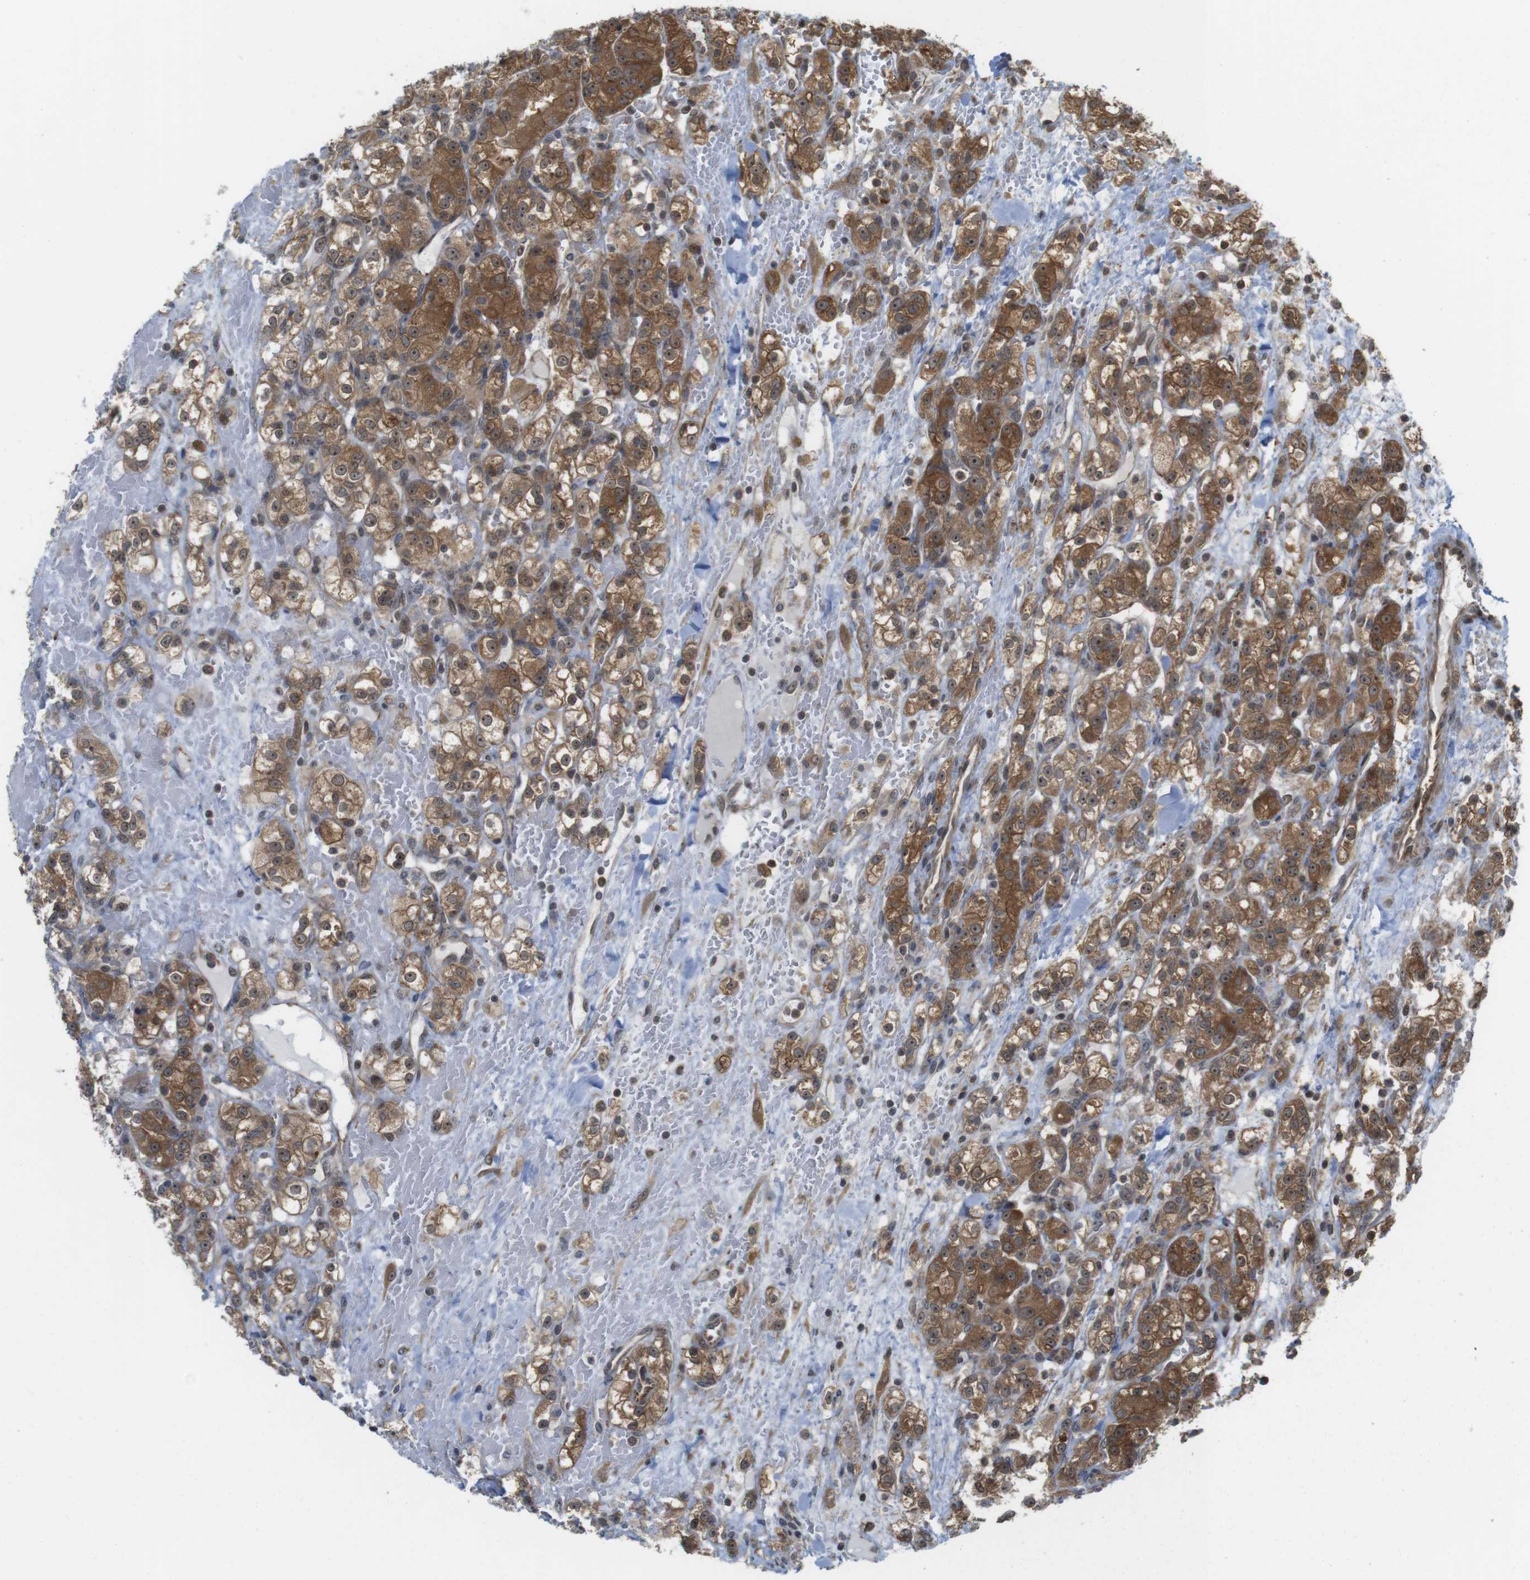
{"staining": {"intensity": "moderate", "quantity": ">75%", "location": "cytoplasmic/membranous,nuclear"}, "tissue": "renal cancer", "cell_type": "Tumor cells", "image_type": "cancer", "snomed": [{"axis": "morphology", "description": "Normal tissue, NOS"}, {"axis": "morphology", "description": "Adenocarcinoma, NOS"}, {"axis": "topography", "description": "Kidney"}], "caption": "IHC histopathology image of renal adenocarcinoma stained for a protein (brown), which reveals medium levels of moderate cytoplasmic/membranous and nuclear expression in about >75% of tumor cells.", "gene": "CC2D1A", "patient": {"sex": "male", "age": 61}}